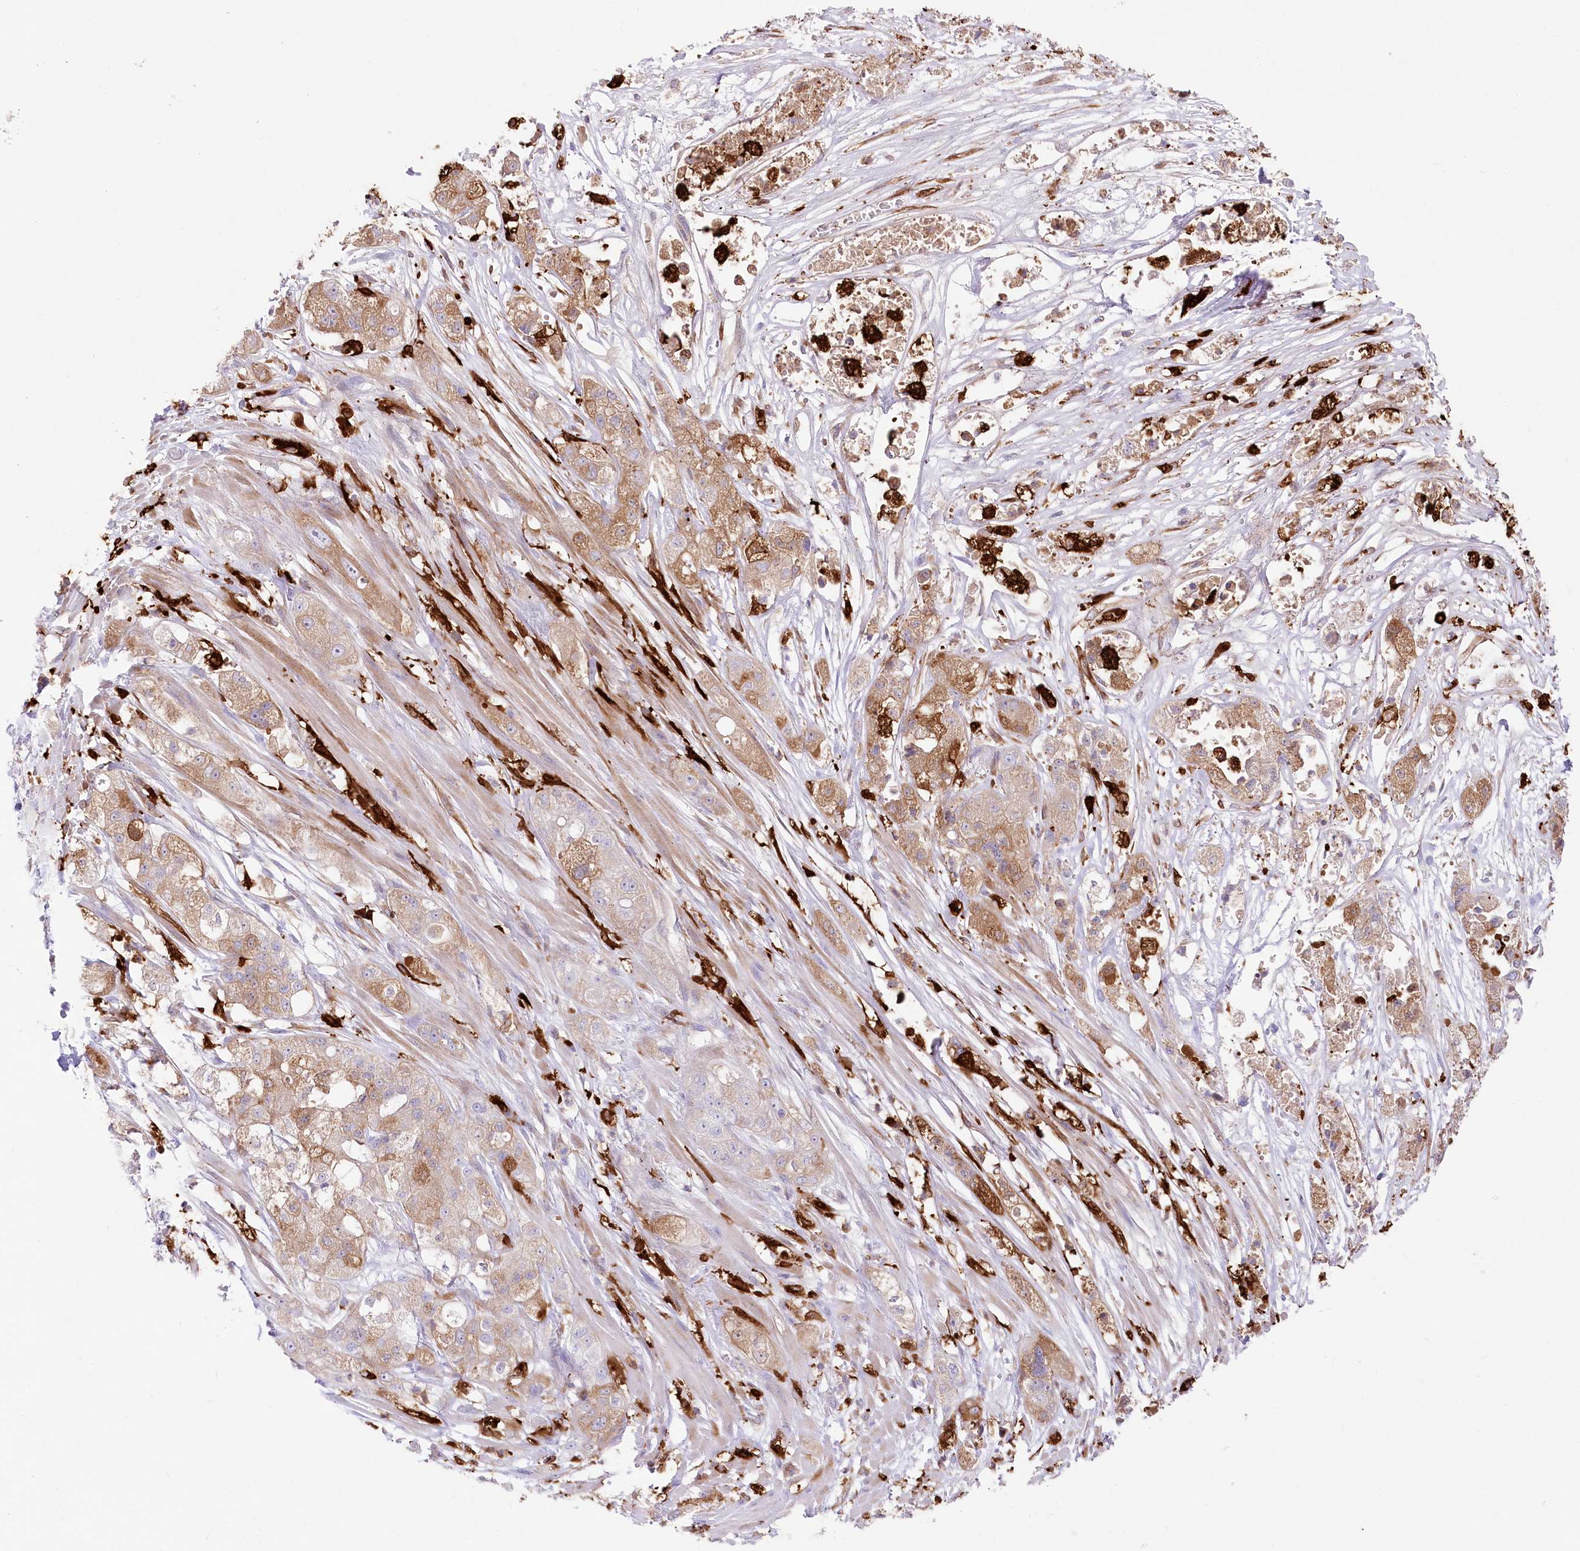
{"staining": {"intensity": "moderate", "quantity": "25%-75%", "location": "cytoplasmic/membranous"}, "tissue": "pancreatic cancer", "cell_type": "Tumor cells", "image_type": "cancer", "snomed": [{"axis": "morphology", "description": "Adenocarcinoma, NOS"}, {"axis": "topography", "description": "Pancreas"}], "caption": "Immunohistochemistry (DAB (3,3'-diaminobenzidine)) staining of adenocarcinoma (pancreatic) reveals moderate cytoplasmic/membranous protein positivity in about 25%-75% of tumor cells.", "gene": "DNAJC19", "patient": {"sex": "female", "age": 78}}